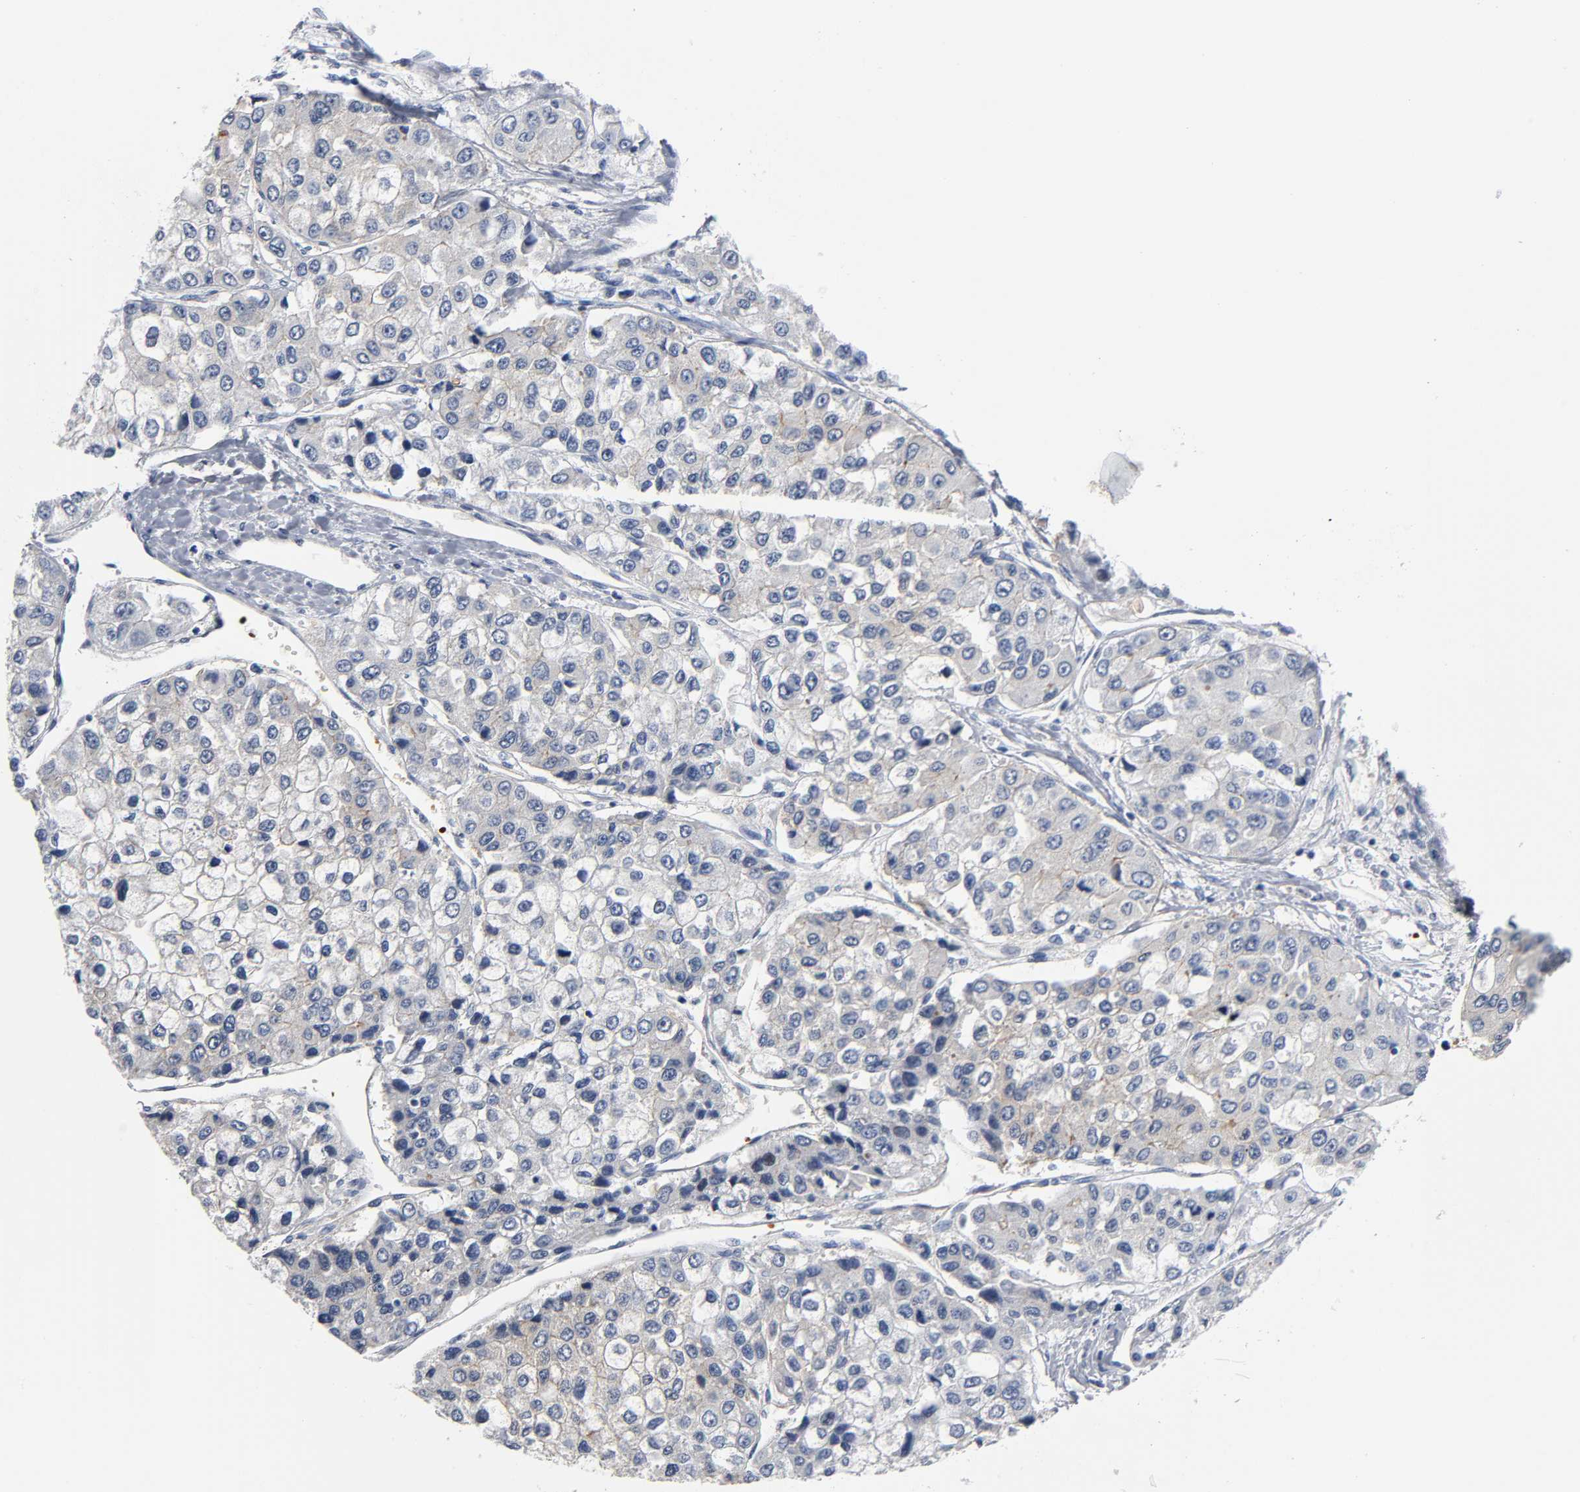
{"staining": {"intensity": "negative", "quantity": "none", "location": "none"}, "tissue": "liver cancer", "cell_type": "Tumor cells", "image_type": "cancer", "snomed": [{"axis": "morphology", "description": "Carcinoma, Hepatocellular, NOS"}, {"axis": "topography", "description": "Liver"}], "caption": "Protein analysis of liver cancer (hepatocellular carcinoma) displays no significant positivity in tumor cells.", "gene": "CD2AP", "patient": {"sex": "female", "age": 66}}